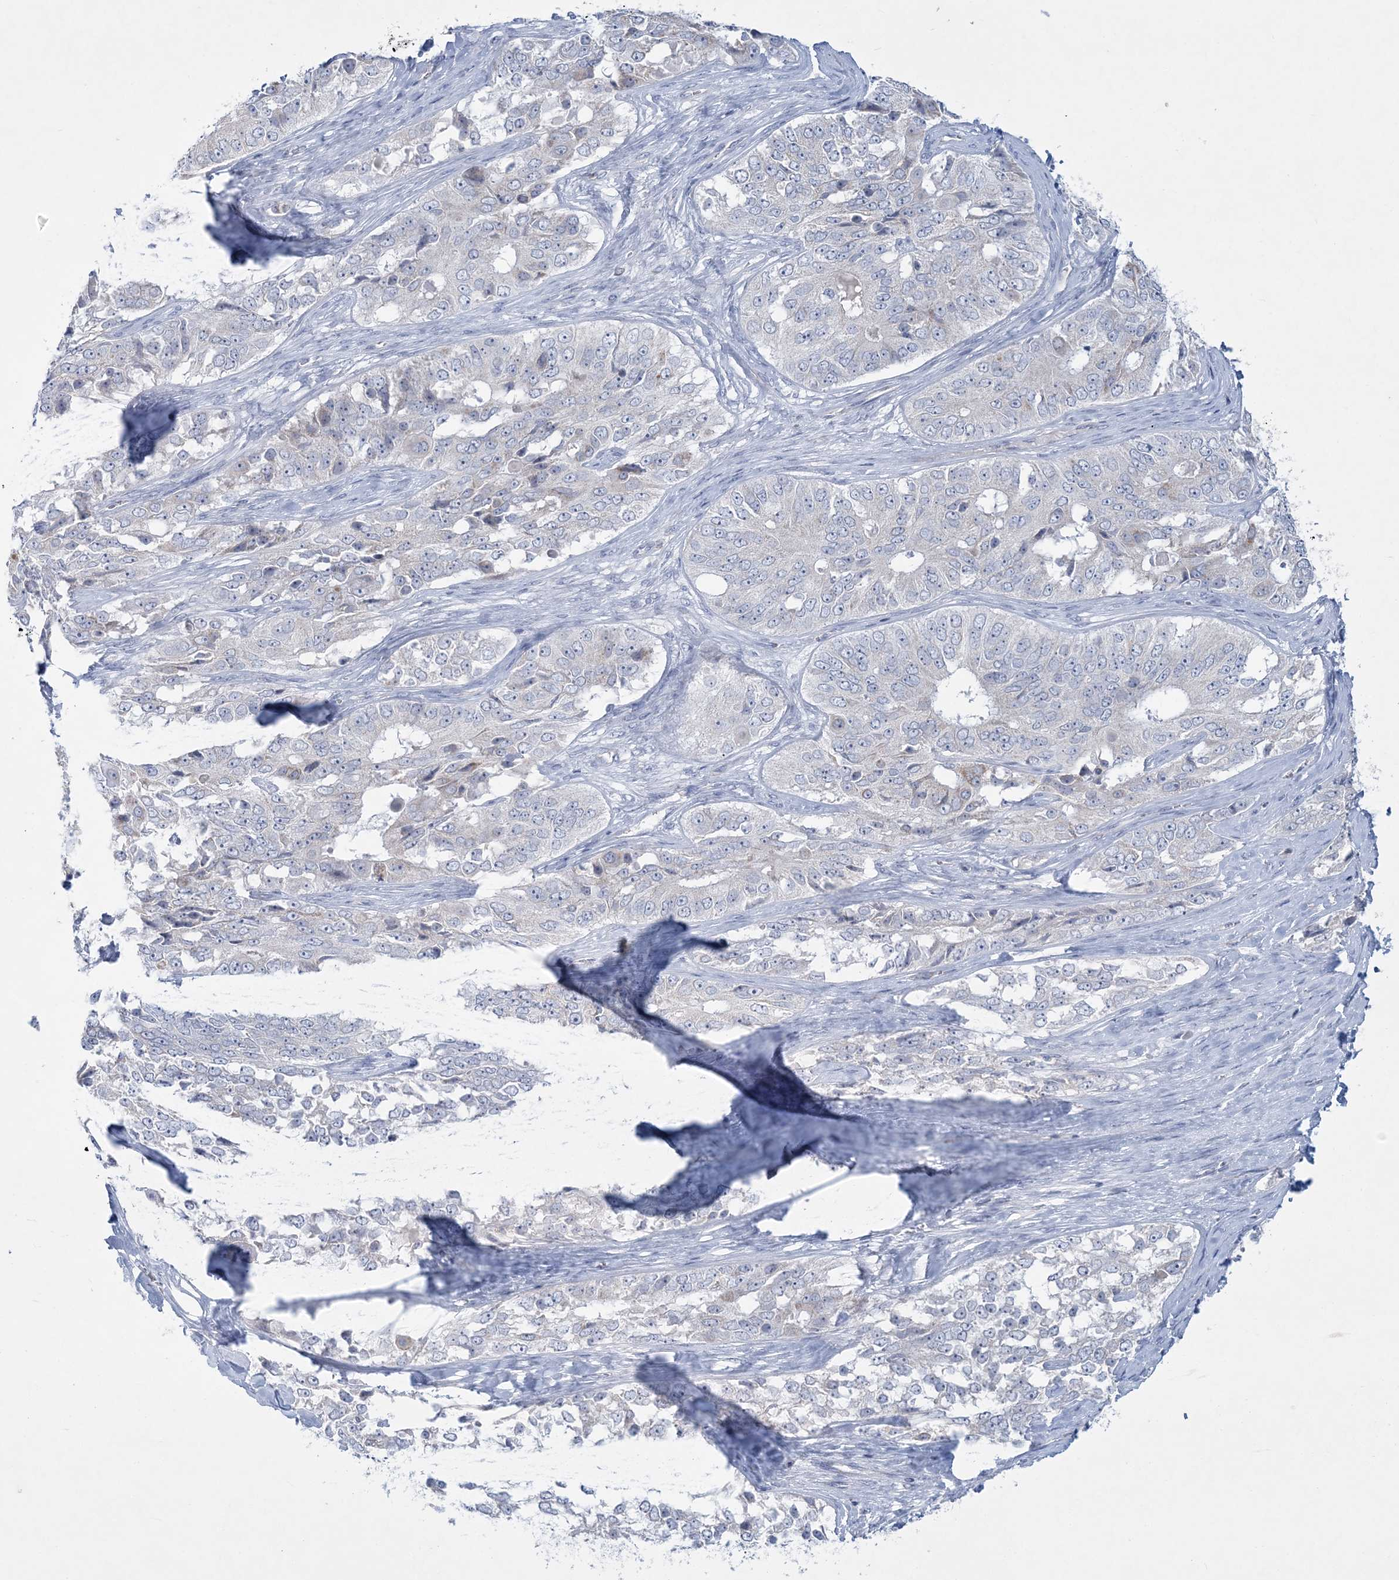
{"staining": {"intensity": "negative", "quantity": "none", "location": "none"}, "tissue": "ovarian cancer", "cell_type": "Tumor cells", "image_type": "cancer", "snomed": [{"axis": "morphology", "description": "Carcinoma, endometroid"}, {"axis": "topography", "description": "Ovary"}], "caption": "Immunohistochemical staining of human ovarian endometroid carcinoma reveals no significant expression in tumor cells.", "gene": "TBC1D7", "patient": {"sex": "female", "age": 51}}